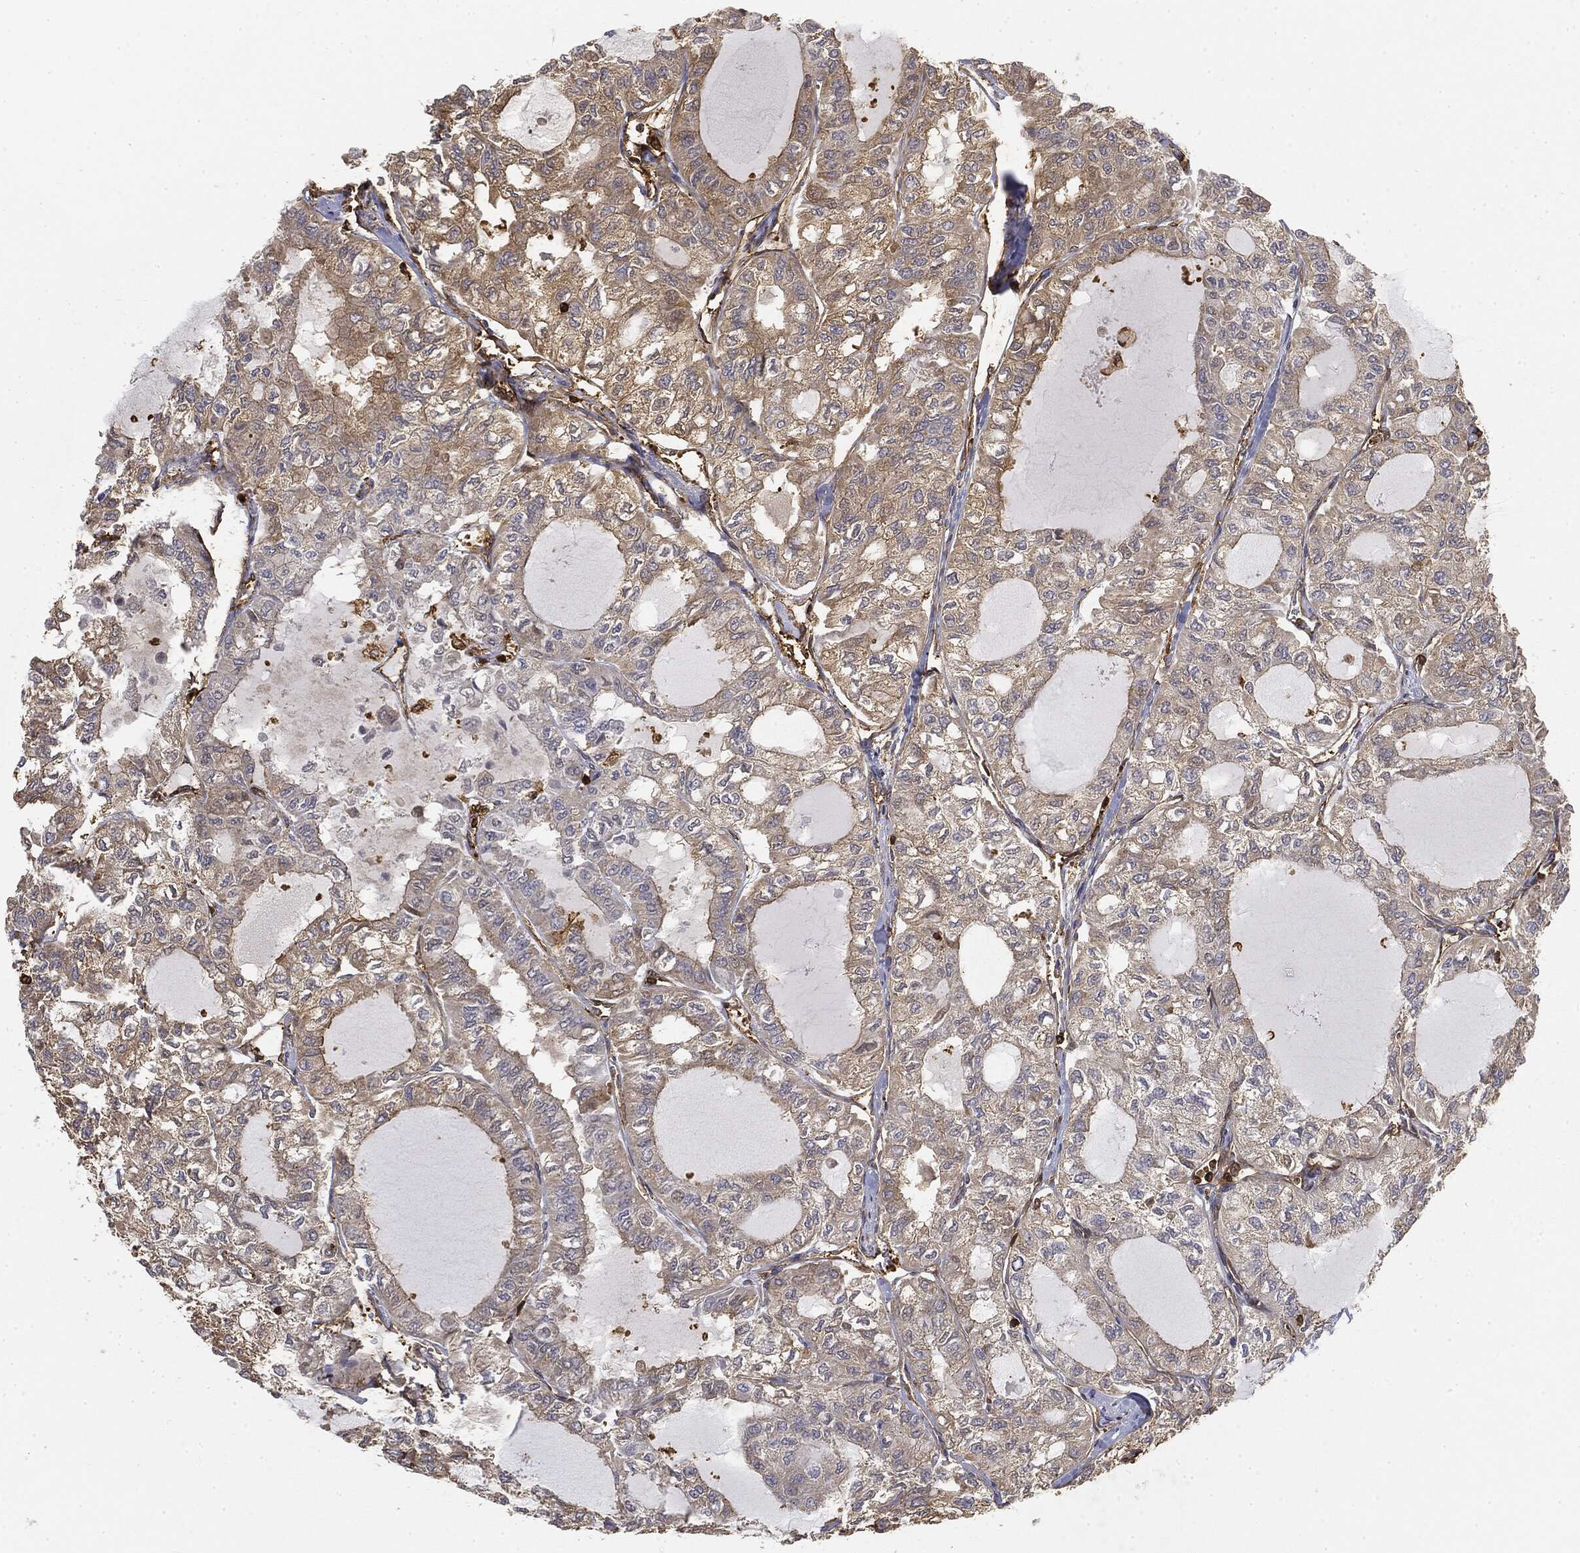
{"staining": {"intensity": "moderate", "quantity": "25%-75%", "location": "cytoplasmic/membranous"}, "tissue": "thyroid cancer", "cell_type": "Tumor cells", "image_type": "cancer", "snomed": [{"axis": "morphology", "description": "Follicular adenoma carcinoma, NOS"}, {"axis": "topography", "description": "Thyroid gland"}], "caption": "Moderate cytoplasmic/membranous positivity for a protein is identified in about 25%-75% of tumor cells of follicular adenoma carcinoma (thyroid) using IHC.", "gene": "WDR1", "patient": {"sex": "male", "age": 75}}